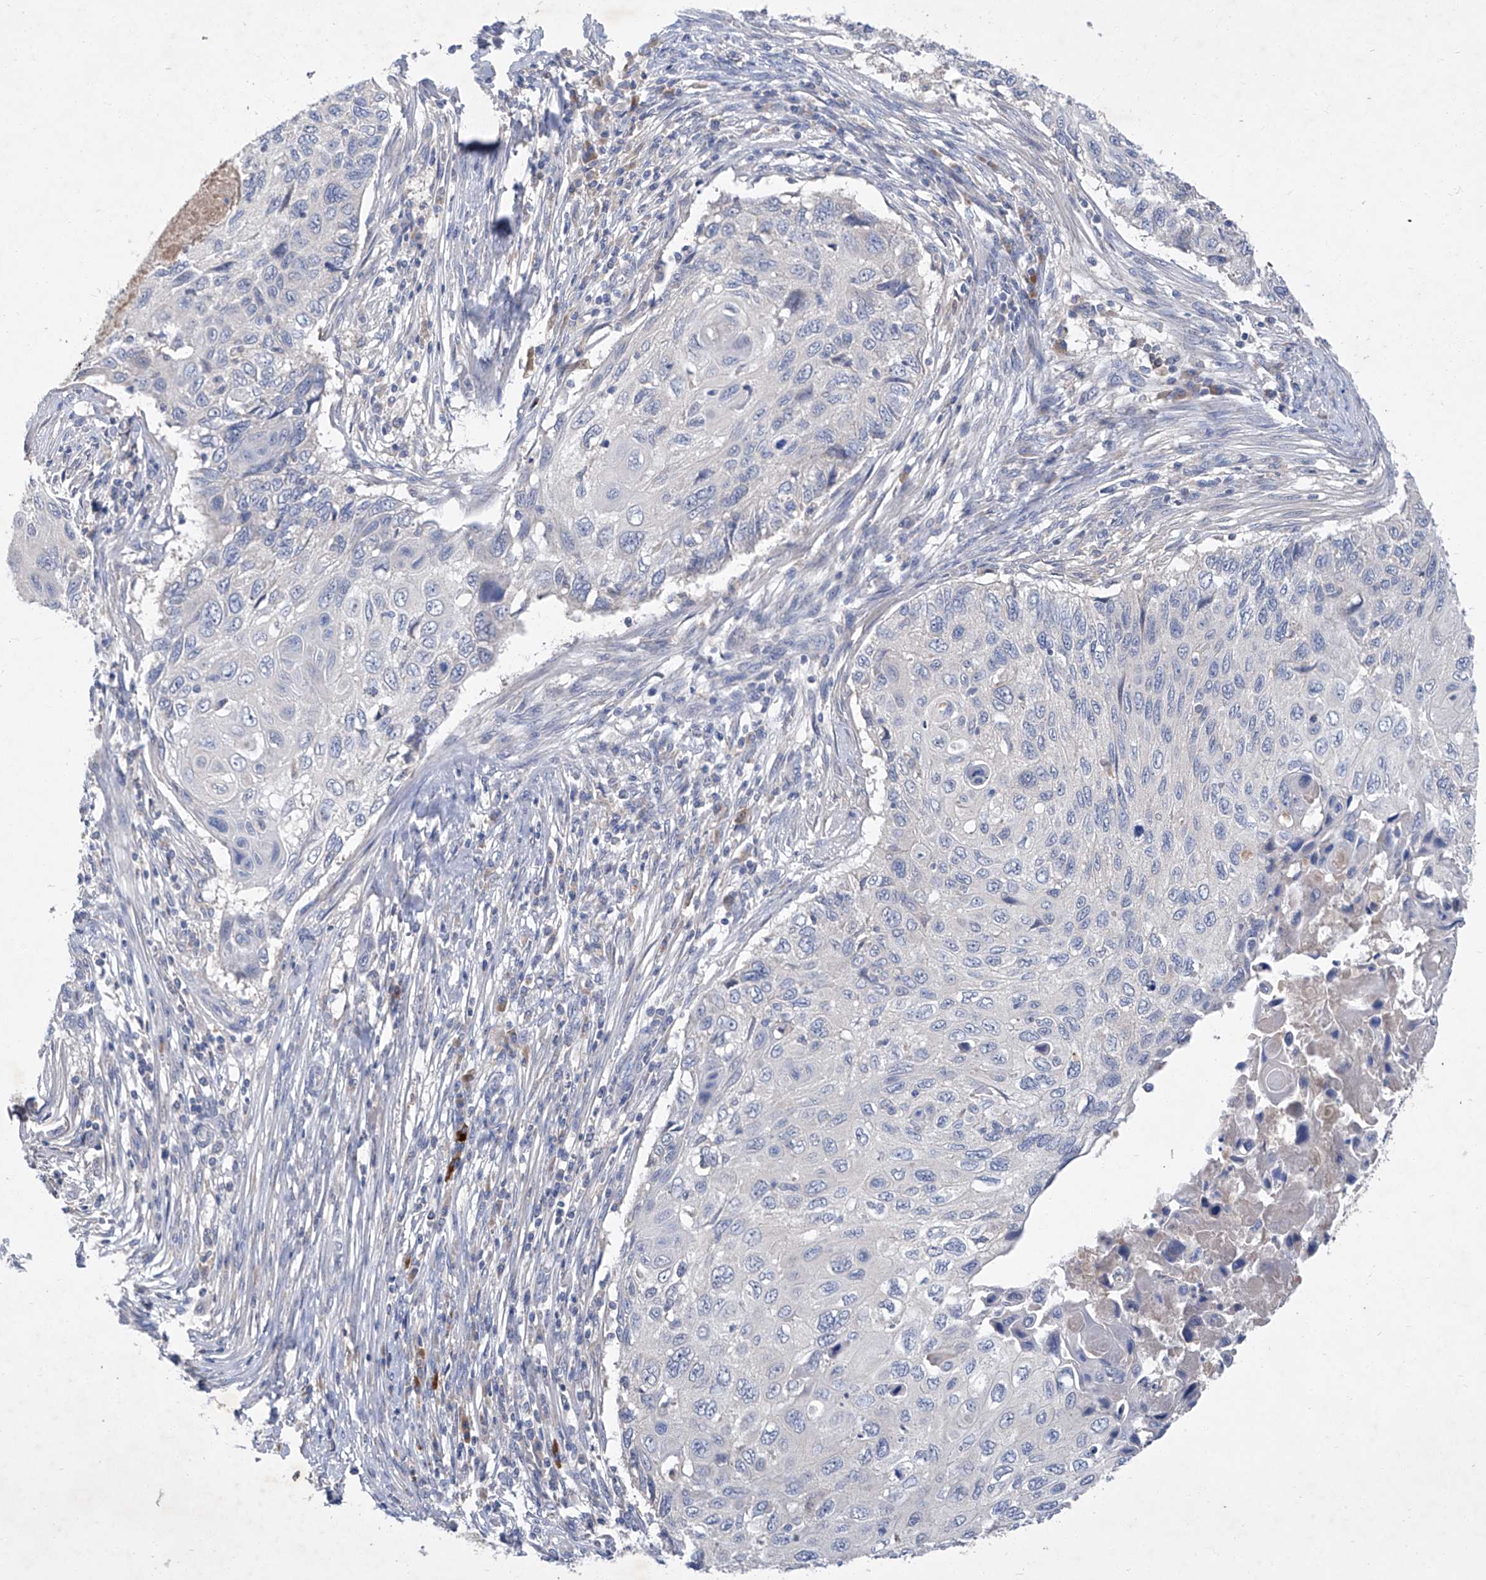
{"staining": {"intensity": "negative", "quantity": "none", "location": "none"}, "tissue": "cervical cancer", "cell_type": "Tumor cells", "image_type": "cancer", "snomed": [{"axis": "morphology", "description": "Squamous cell carcinoma, NOS"}, {"axis": "topography", "description": "Cervix"}], "caption": "IHC photomicrograph of cervical cancer stained for a protein (brown), which shows no positivity in tumor cells. (DAB immunohistochemistry (IHC) with hematoxylin counter stain).", "gene": "SBK2", "patient": {"sex": "female", "age": 70}}